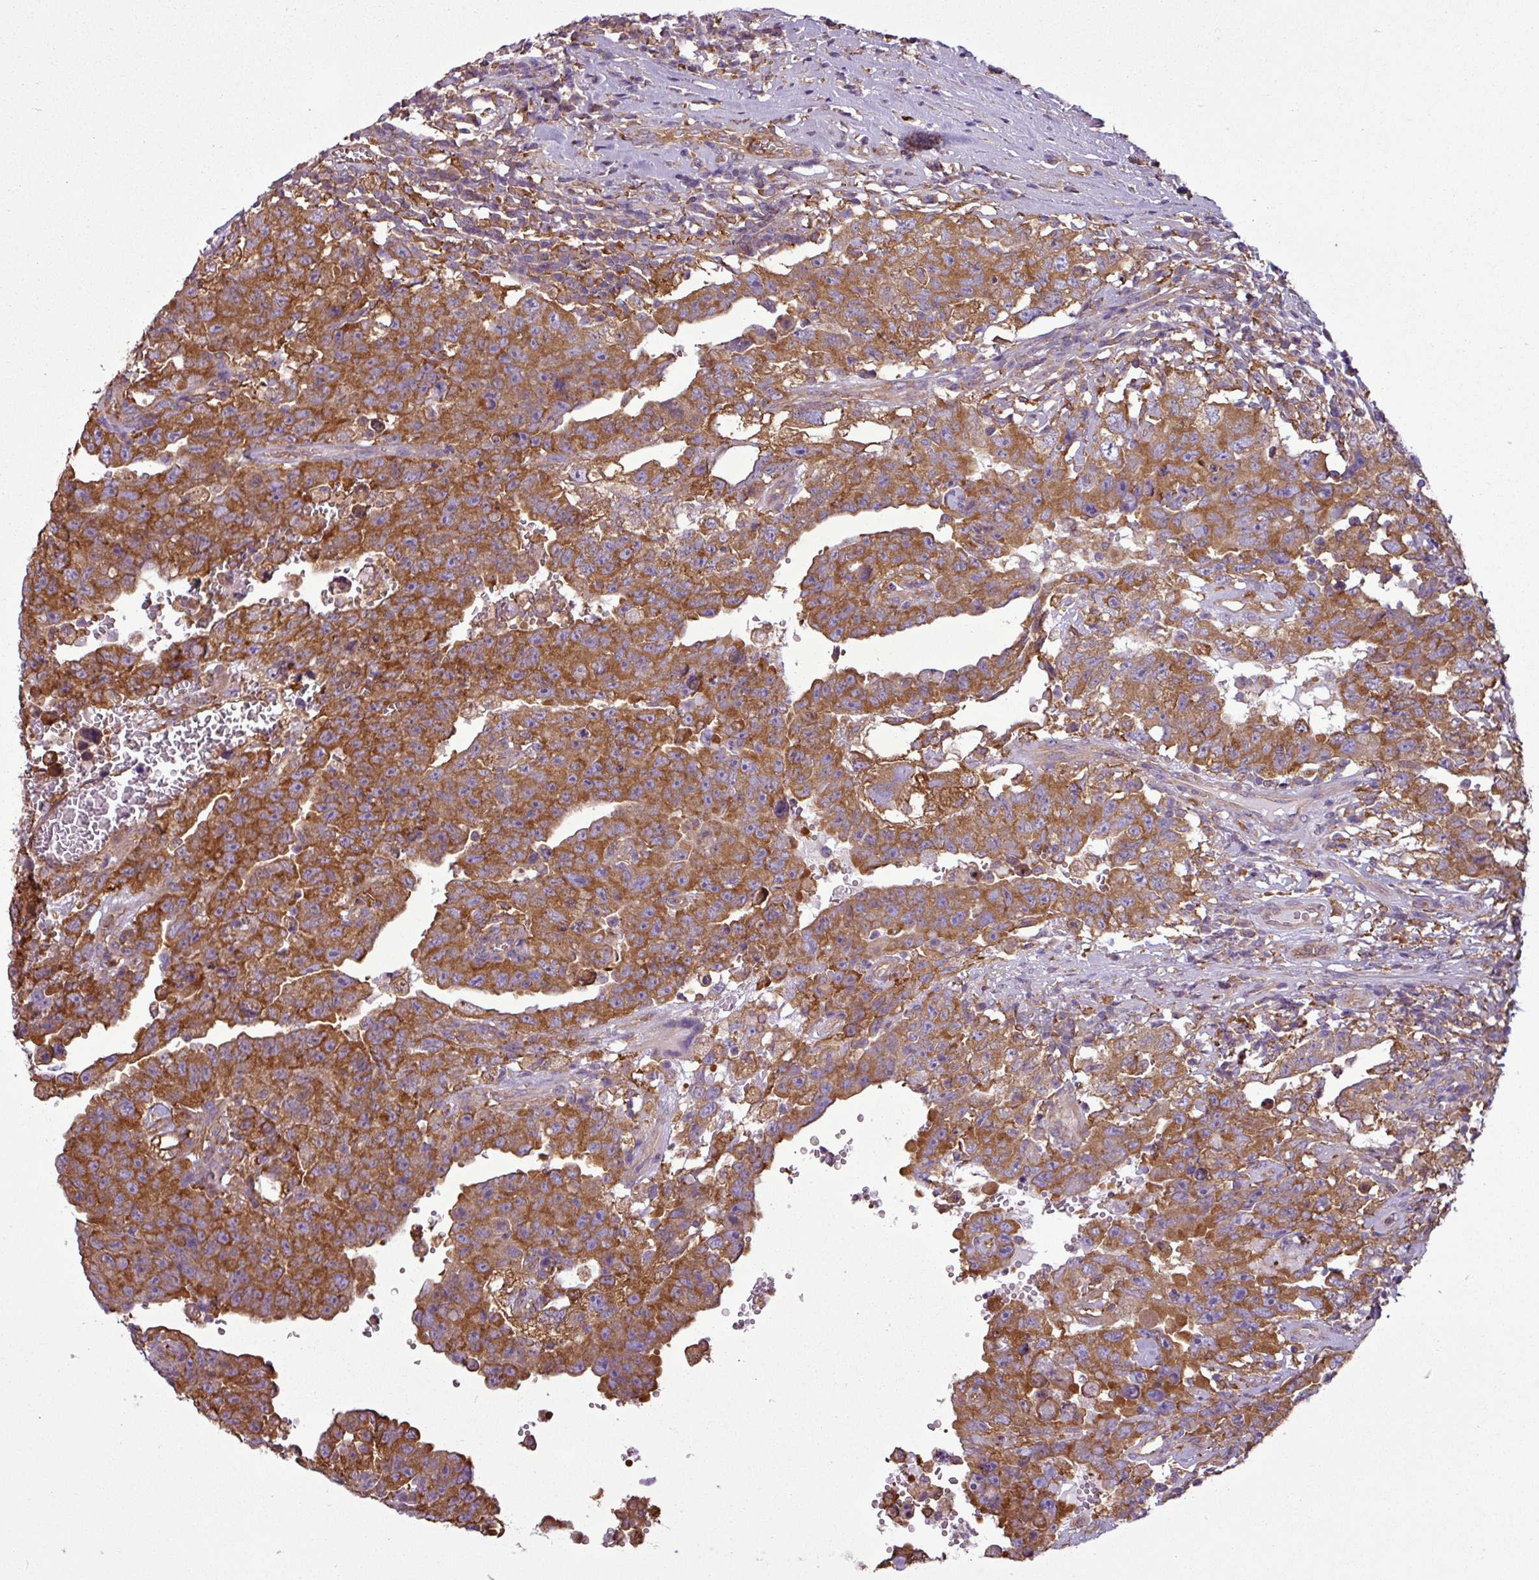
{"staining": {"intensity": "strong", "quantity": ">75%", "location": "cytoplasmic/membranous"}, "tissue": "testis cancer", "cell_type": "Tumor cells", "image_type": "cancer", "snomed": [{"axis": "morphology", "description": "Carcinoma, Embryonal, NOS"}, {"axis": "topography", "description": "Testis"}], "caption": "High-power microscopy captured an immunohistochemistry (IHC) micrograph of testis cancer (embryonal carcinoma), revealing strong cytoplasmic/membranous expression in about >75% of tumor cells.", "gene": "PACSIN2", "patient": {"sex": "male", "age": 26}}